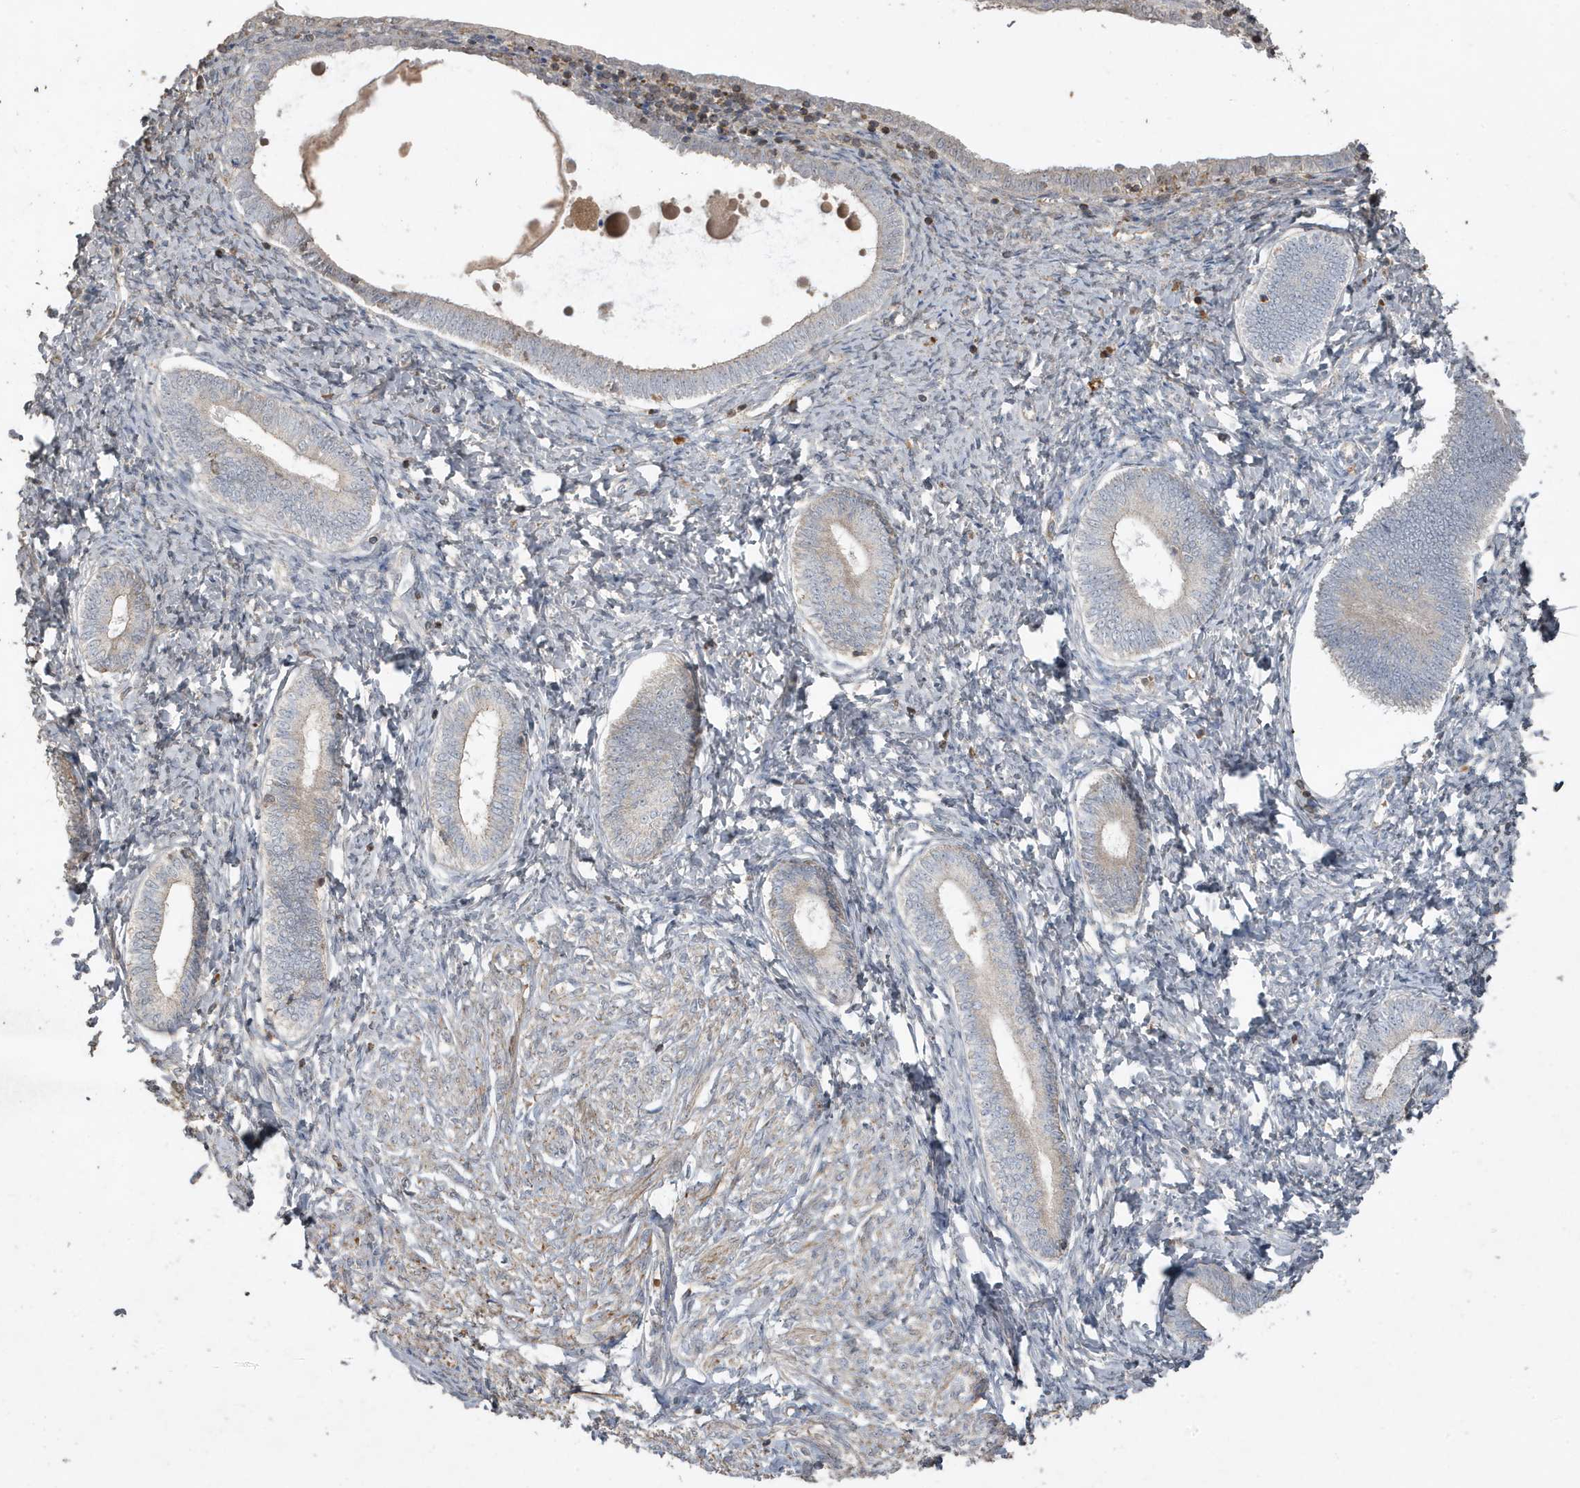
{"staining": {"intensity": "negative", "quantity": "none", "location": "none"}, "tissue": "endometrium", "cell_type": "Cells in endometrial stroma", "image_type": "normal", "snomed": [{"axis": "morphology", "description": "Normal tissue, NOS"}, {"axis": "topography", "description": "Endometrium"}], "caption": "Photomicrograph shows no protein expression in cells in endometrial stroma of benign endometrium.", "gene": "PRRT3", "patient": {"sex": "female", "age": 72}}